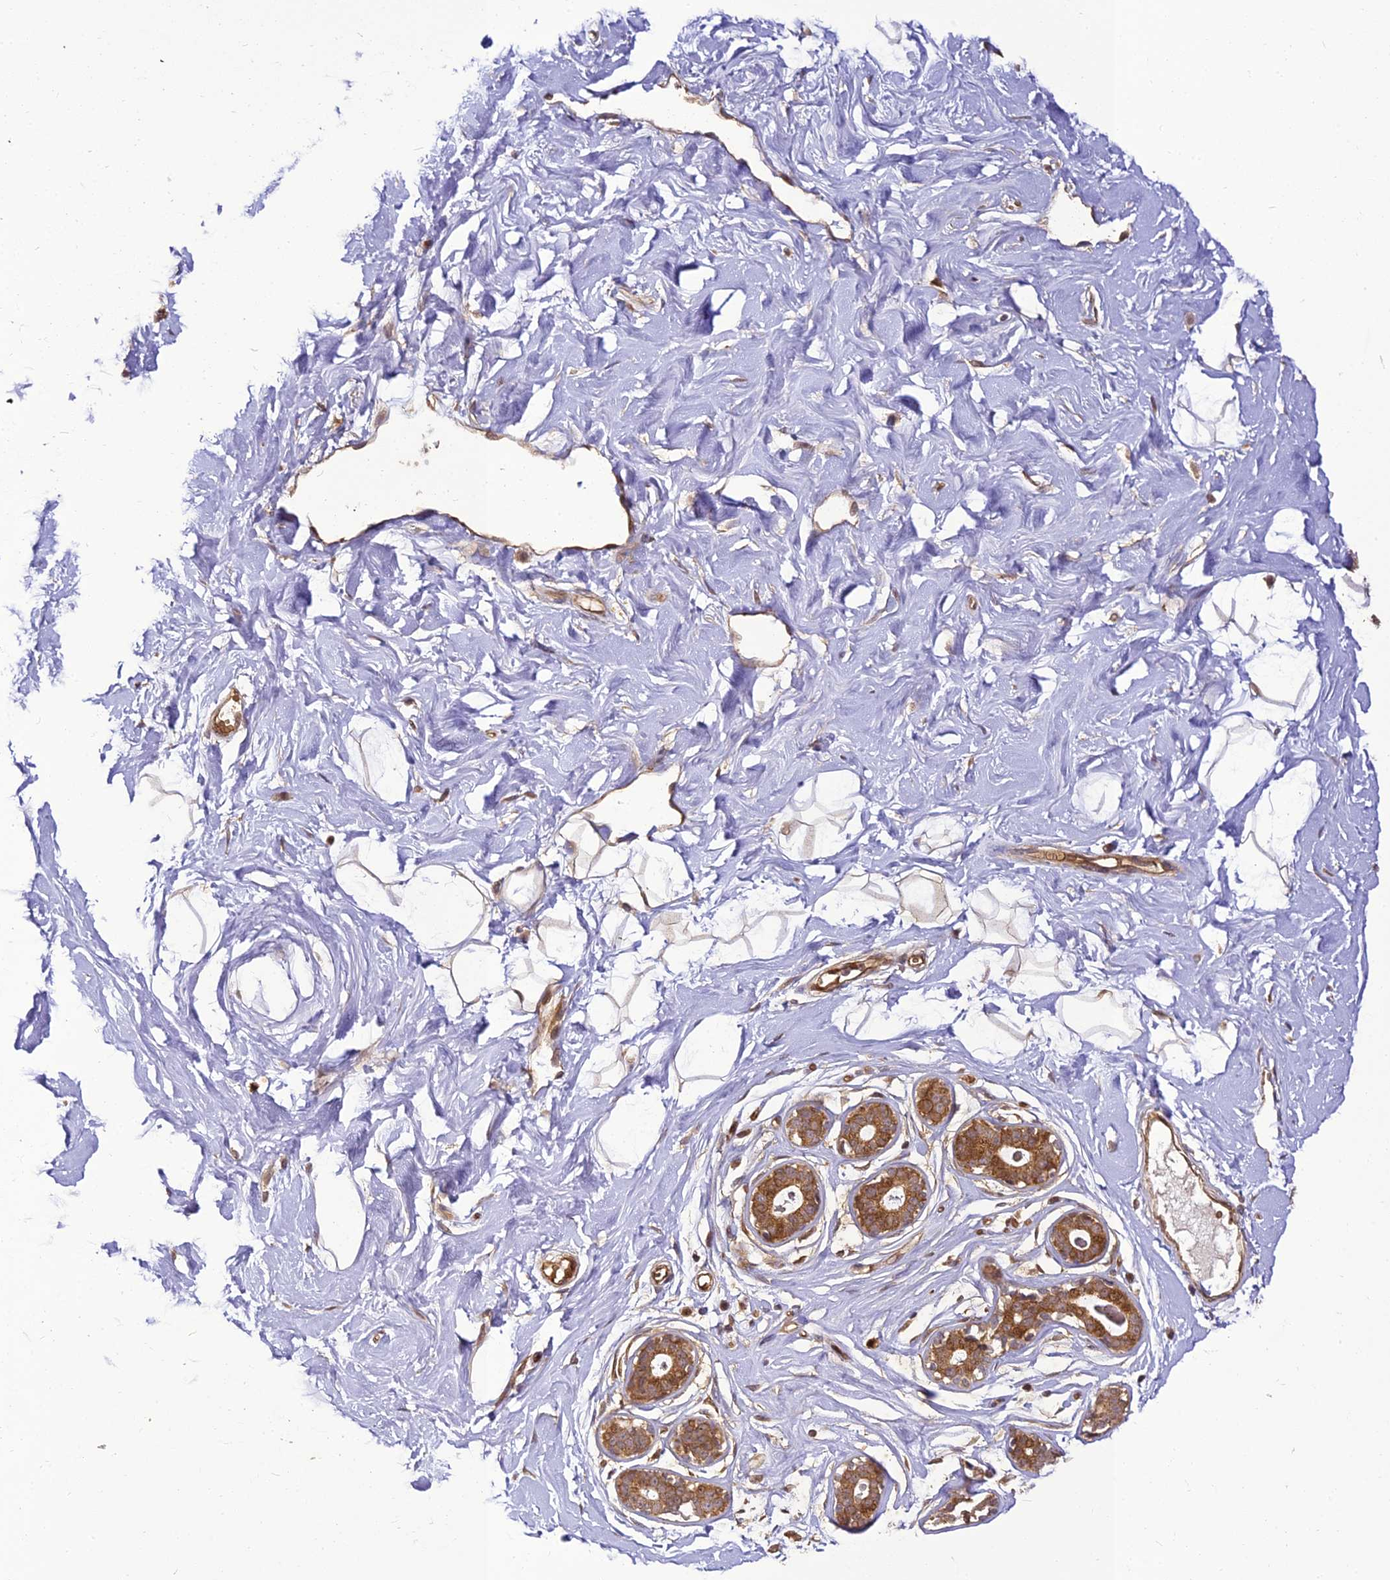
{"staining": {"intensity": "negative", "quantity": "none", "location": "none"}, "tissue": "breast", "cell_type": "Adipocytes", "image_type": "normal", "snomed": [{"axis": "morphology", "description": "Normal tissue, NOS"}, {"axis": "morphology", "description": "Adenoma, NOS"}, {"axis": "topography", "description": "Breast"}], "caption": "This is an IHC photomicrograph of unremarkable breast. There is no staining in adipocytes.", "gene": "BCDIN3D", "patient": {"sex": "female", "age": 23}}